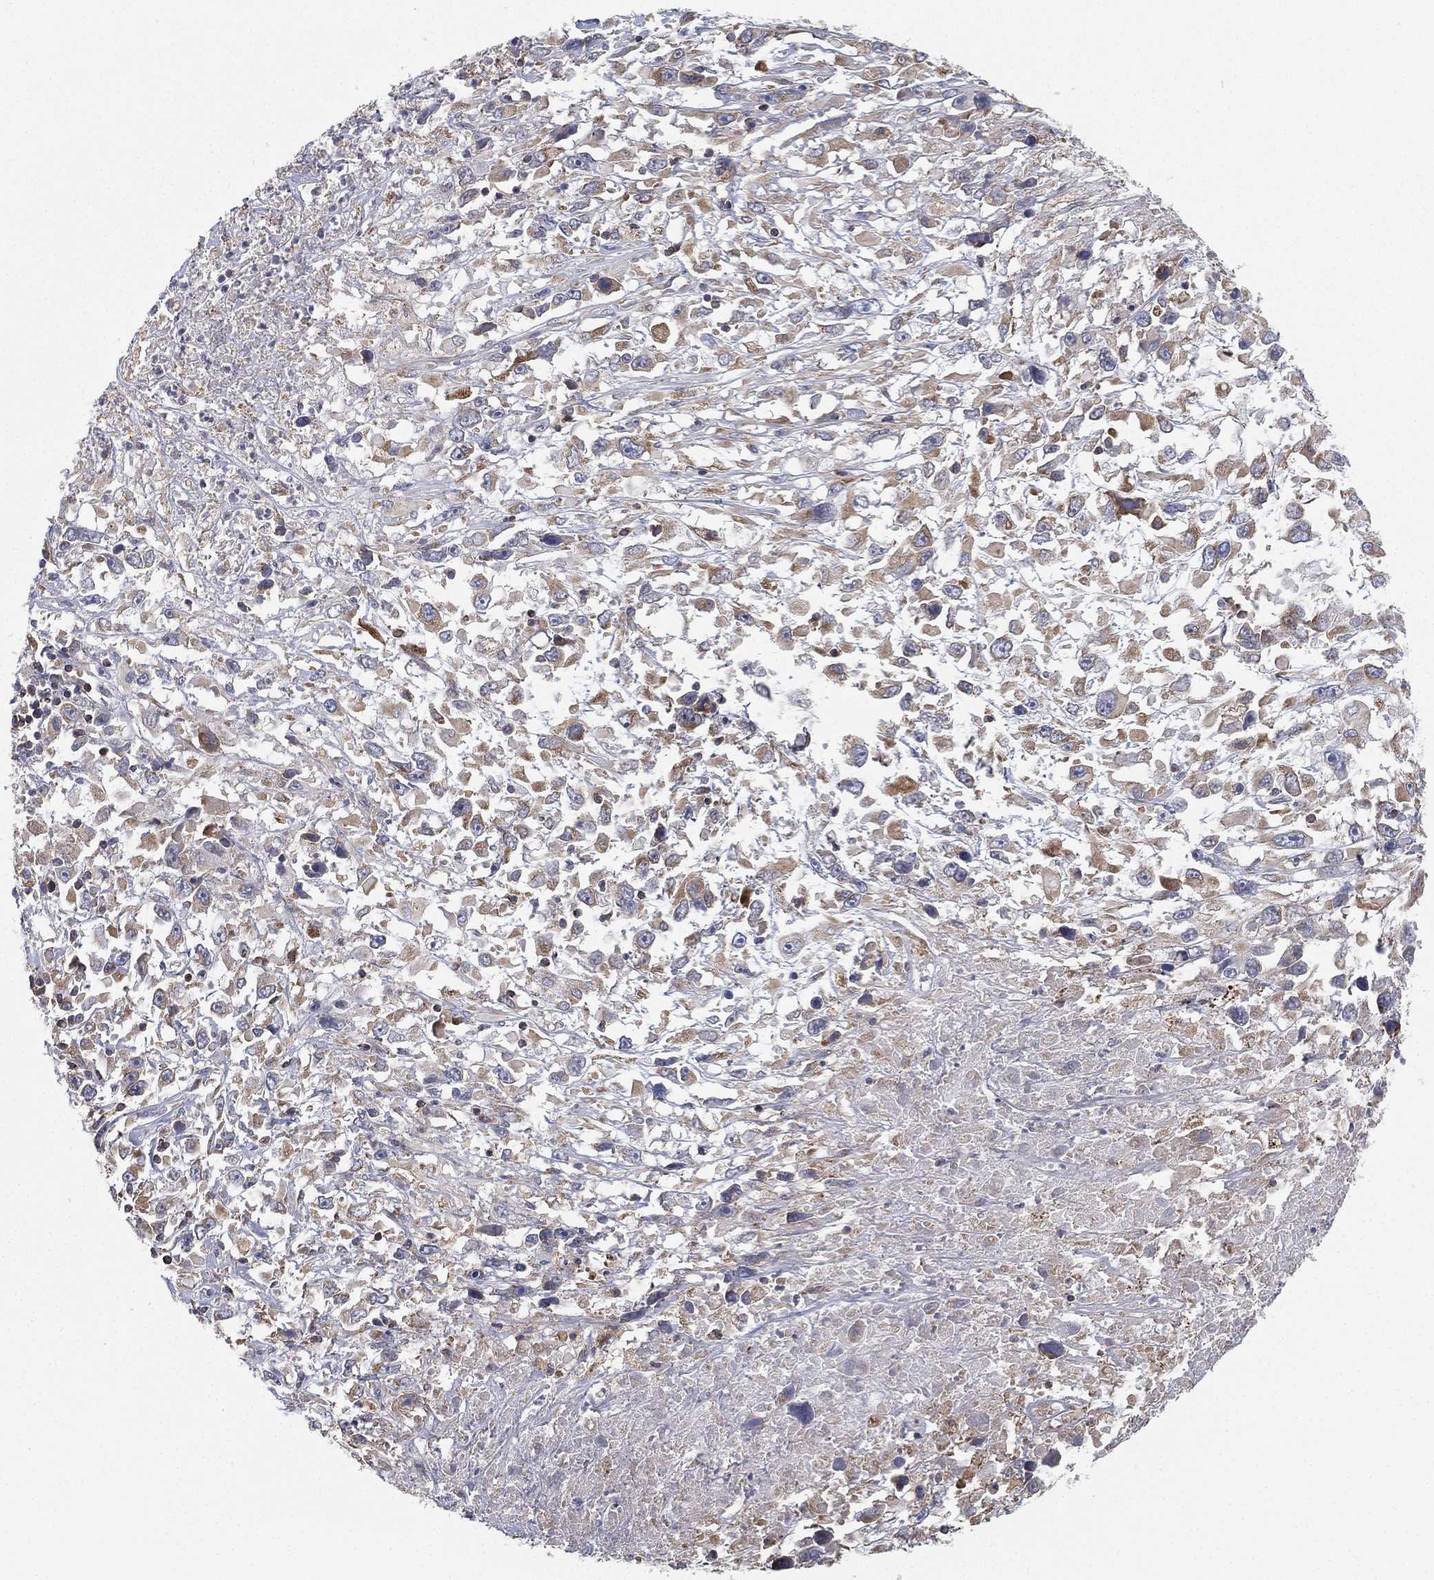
{"staining": {"intensity": "weak", "quantity": "25%-75%", "location": "cytoplasmic/membranous"}, "tissue": "melanoma", "cell_type": "Tumor cells", "image_type": "cancer", "snomed": [{"axis": "morphology", "description": "Malignant melanoma, Metastatic site"}, {"axis": "topography", "description": "Soft tissue"}], "caption": "Tumor cells exhibit low levels of weak cytoplasmic/membranous expression in approximately 25%-75% of cells in human melanoma.", "gene": "CYB5B", "patient": {"sex": "male", "age": 50}}